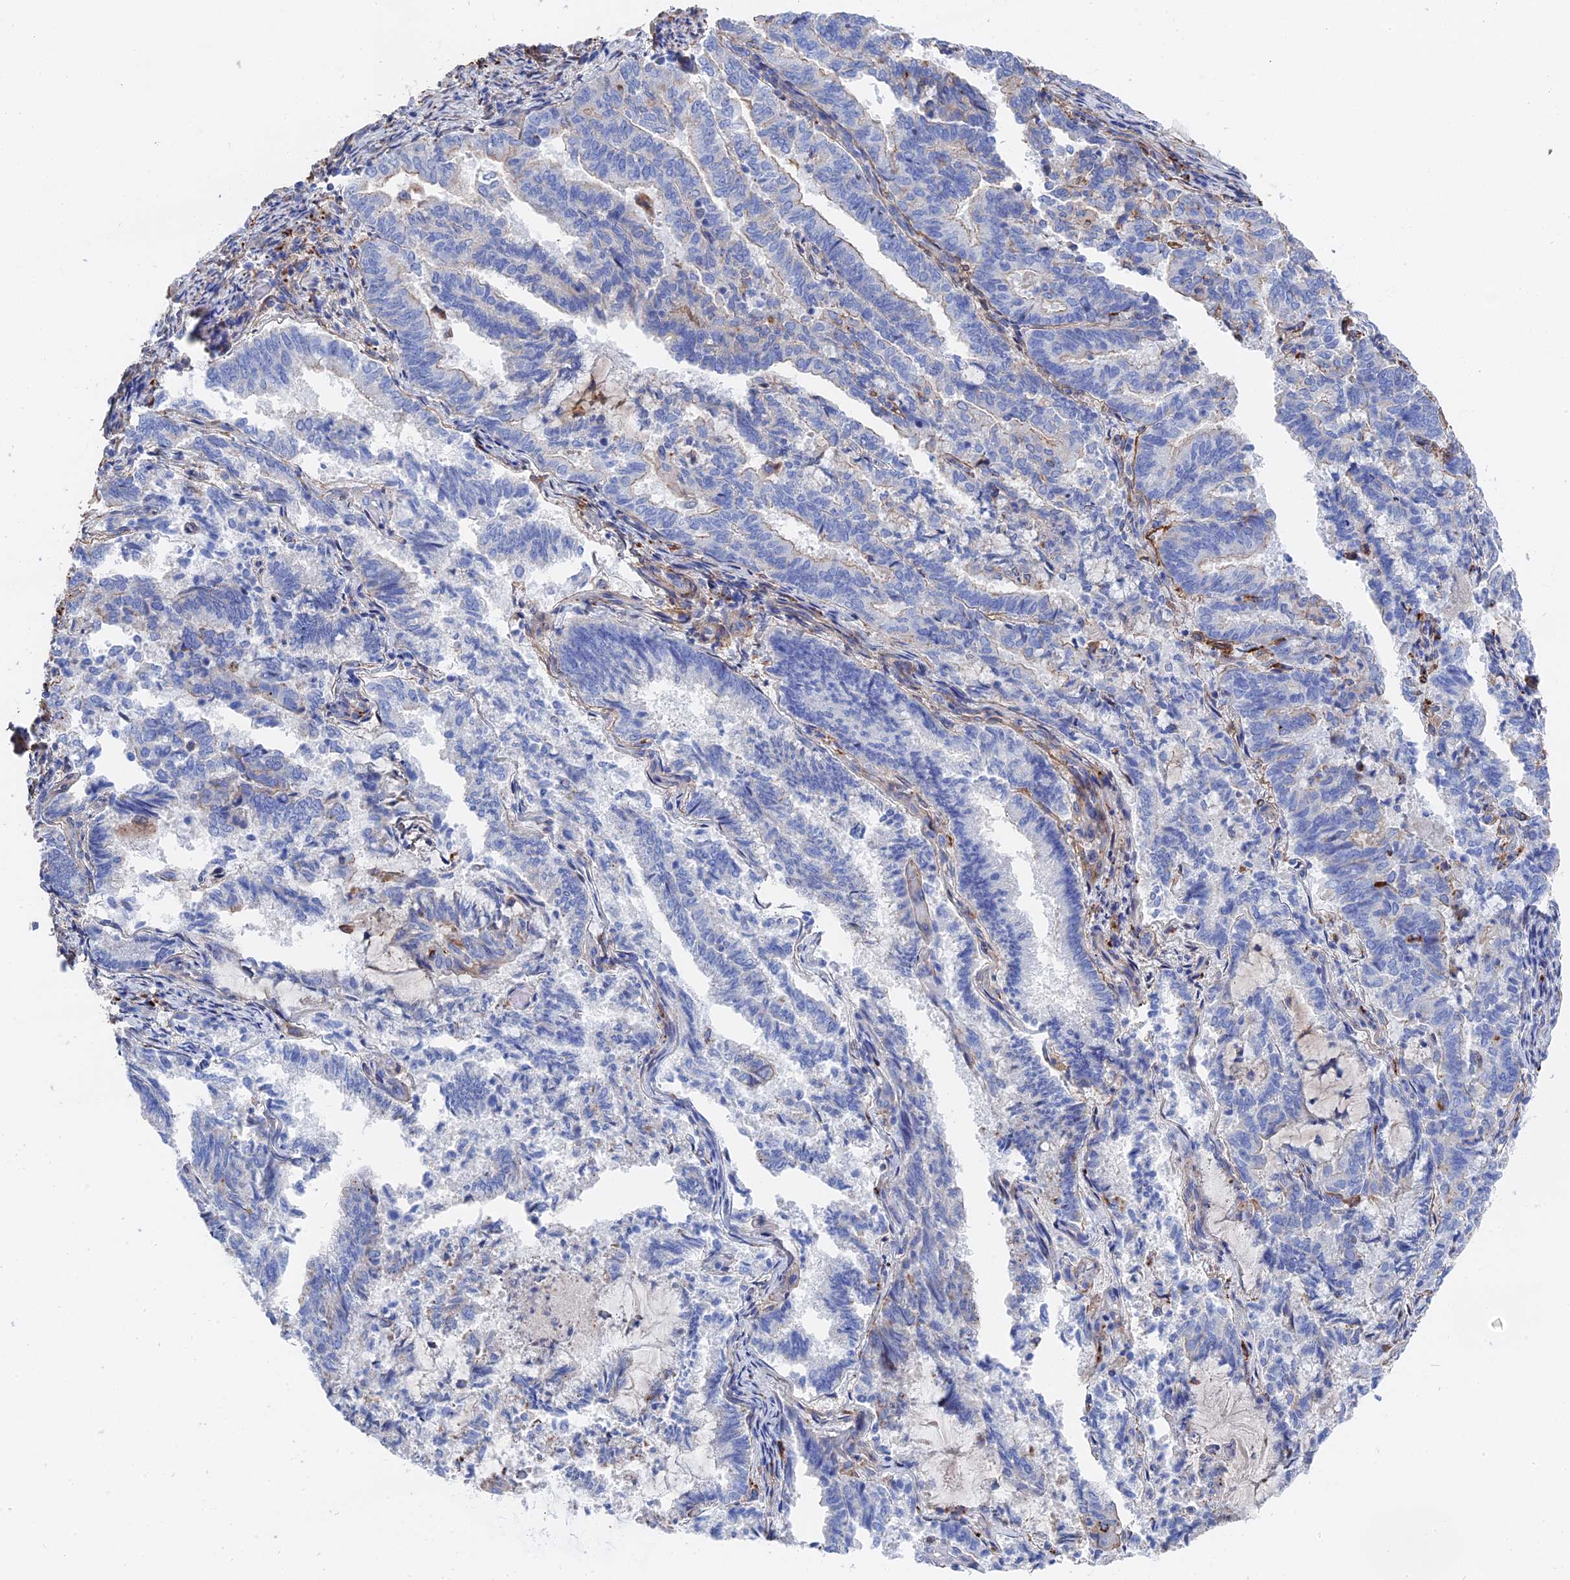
{"staining": {"intensity": "negative", "quantity": "none", "location": "none"}, "tissue": "endometrial cancer", "cell_type": "Tumor cells", "image_type": "cancer", "snomed": [{"axis": "morphology", "description": "Adenocarcinoma, NOS"}, {"axis": "topography", "description": "Endometrium"}], "caption": "Immunohistochemistry (IHC) photomicrograph of neoplastic tissue: endometrial cancer (adenocarcinoma) stained with DAB (3,3'-diaminobenzidine) demonstrates no significant protein expression in tumor cells.", "gene": "STRA6", "patient": {"sex": "female", "age": 80}}